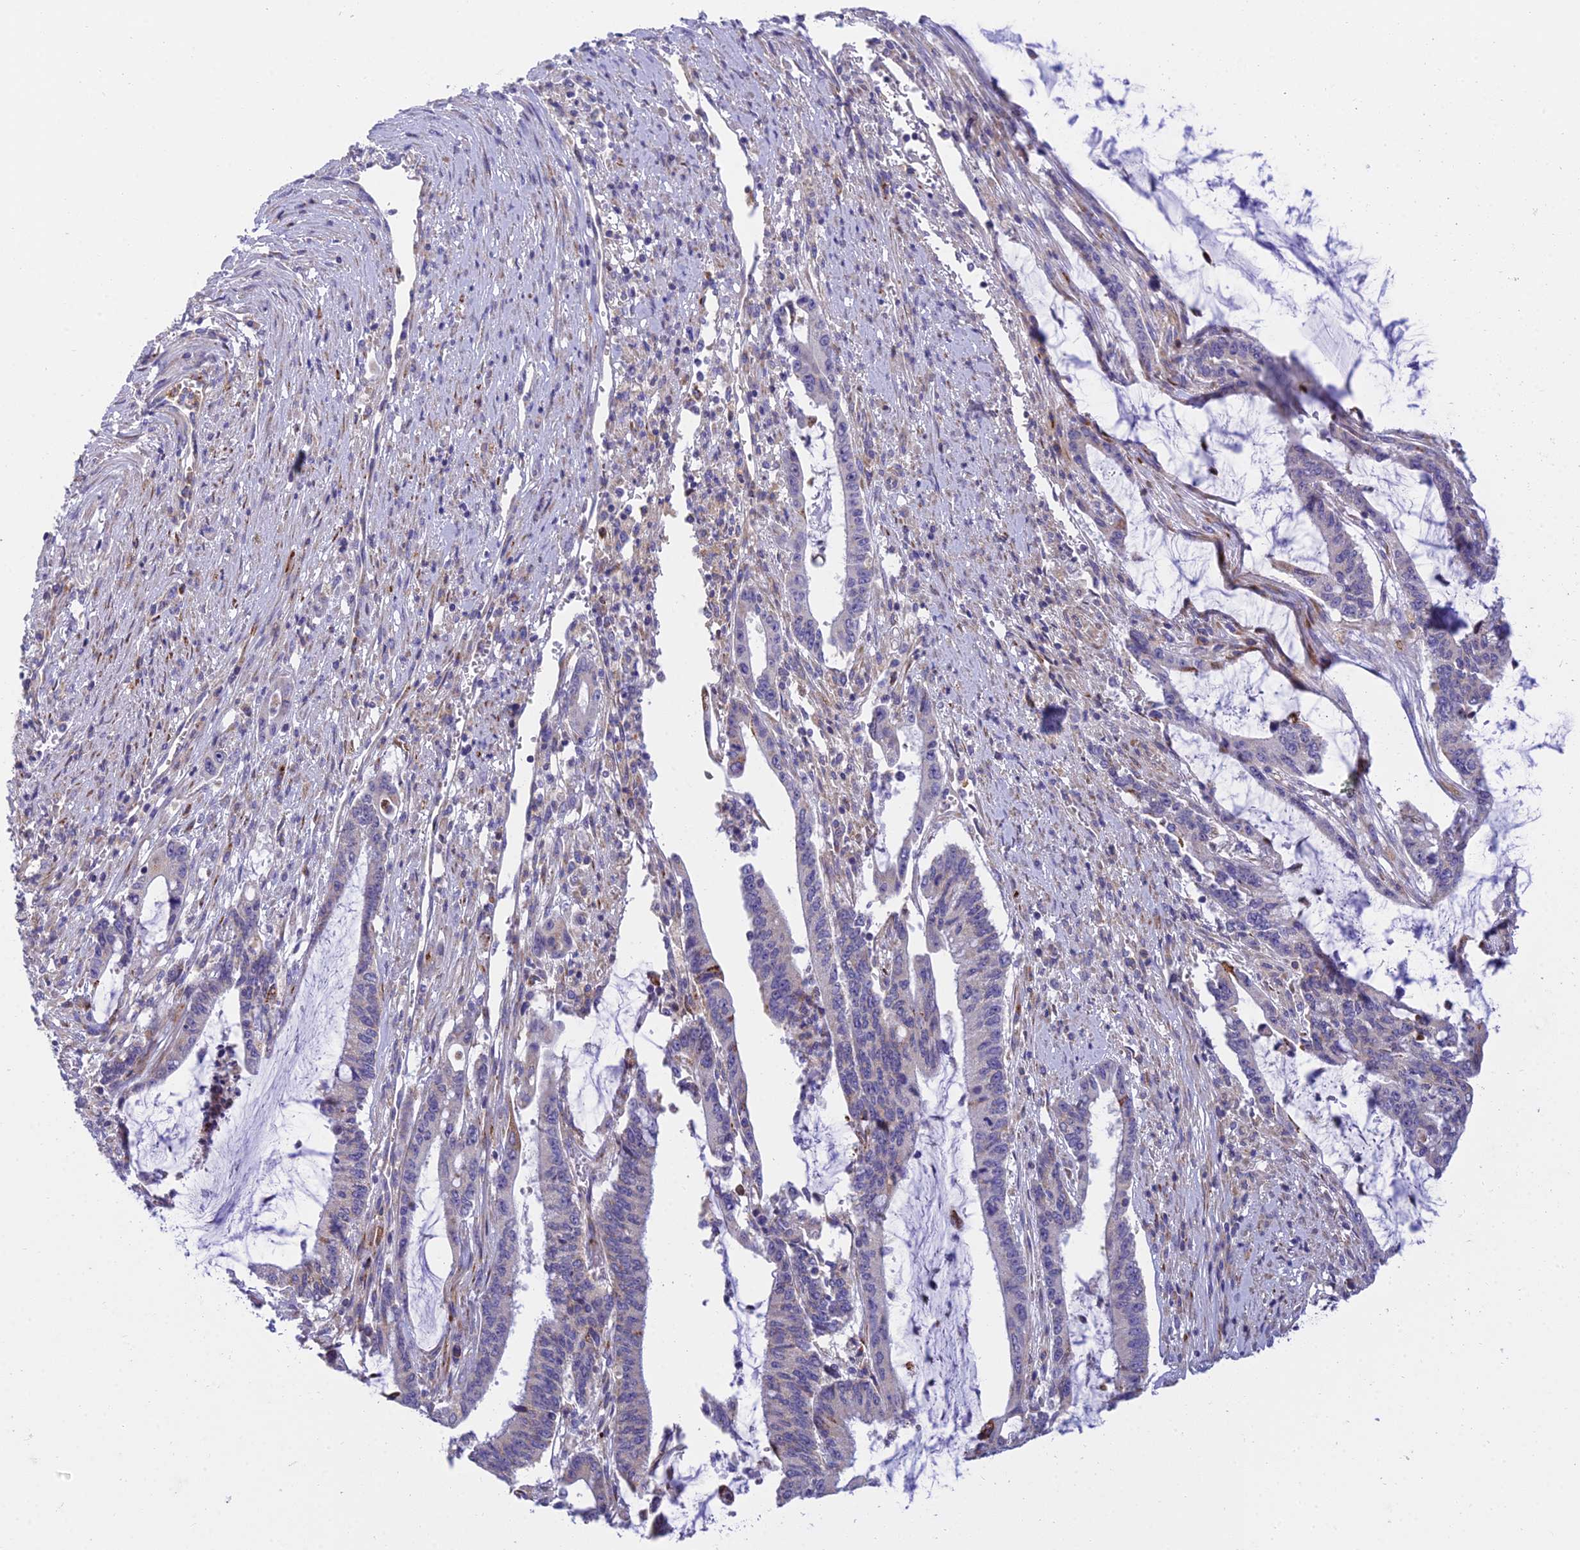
{"staining": {"intensity": "negative", "quantity": "none", "location": "none"}, "tissue": "pancreatic cancer", "cell_type": "Tumor cells", "image_type": "cancer", "snomed": [{"axis": "morphology", "description": "Adenocarcinoma, NOS"}, {"axis": "topography", "description": "Pancreas"}], "caption": "This is a photomicrograph of IHC staining of pancreatic cancer, which shows no positivity in tumor cells.", "gene": "CLCN7", "patient": {"sex": "female", "age": 50}}